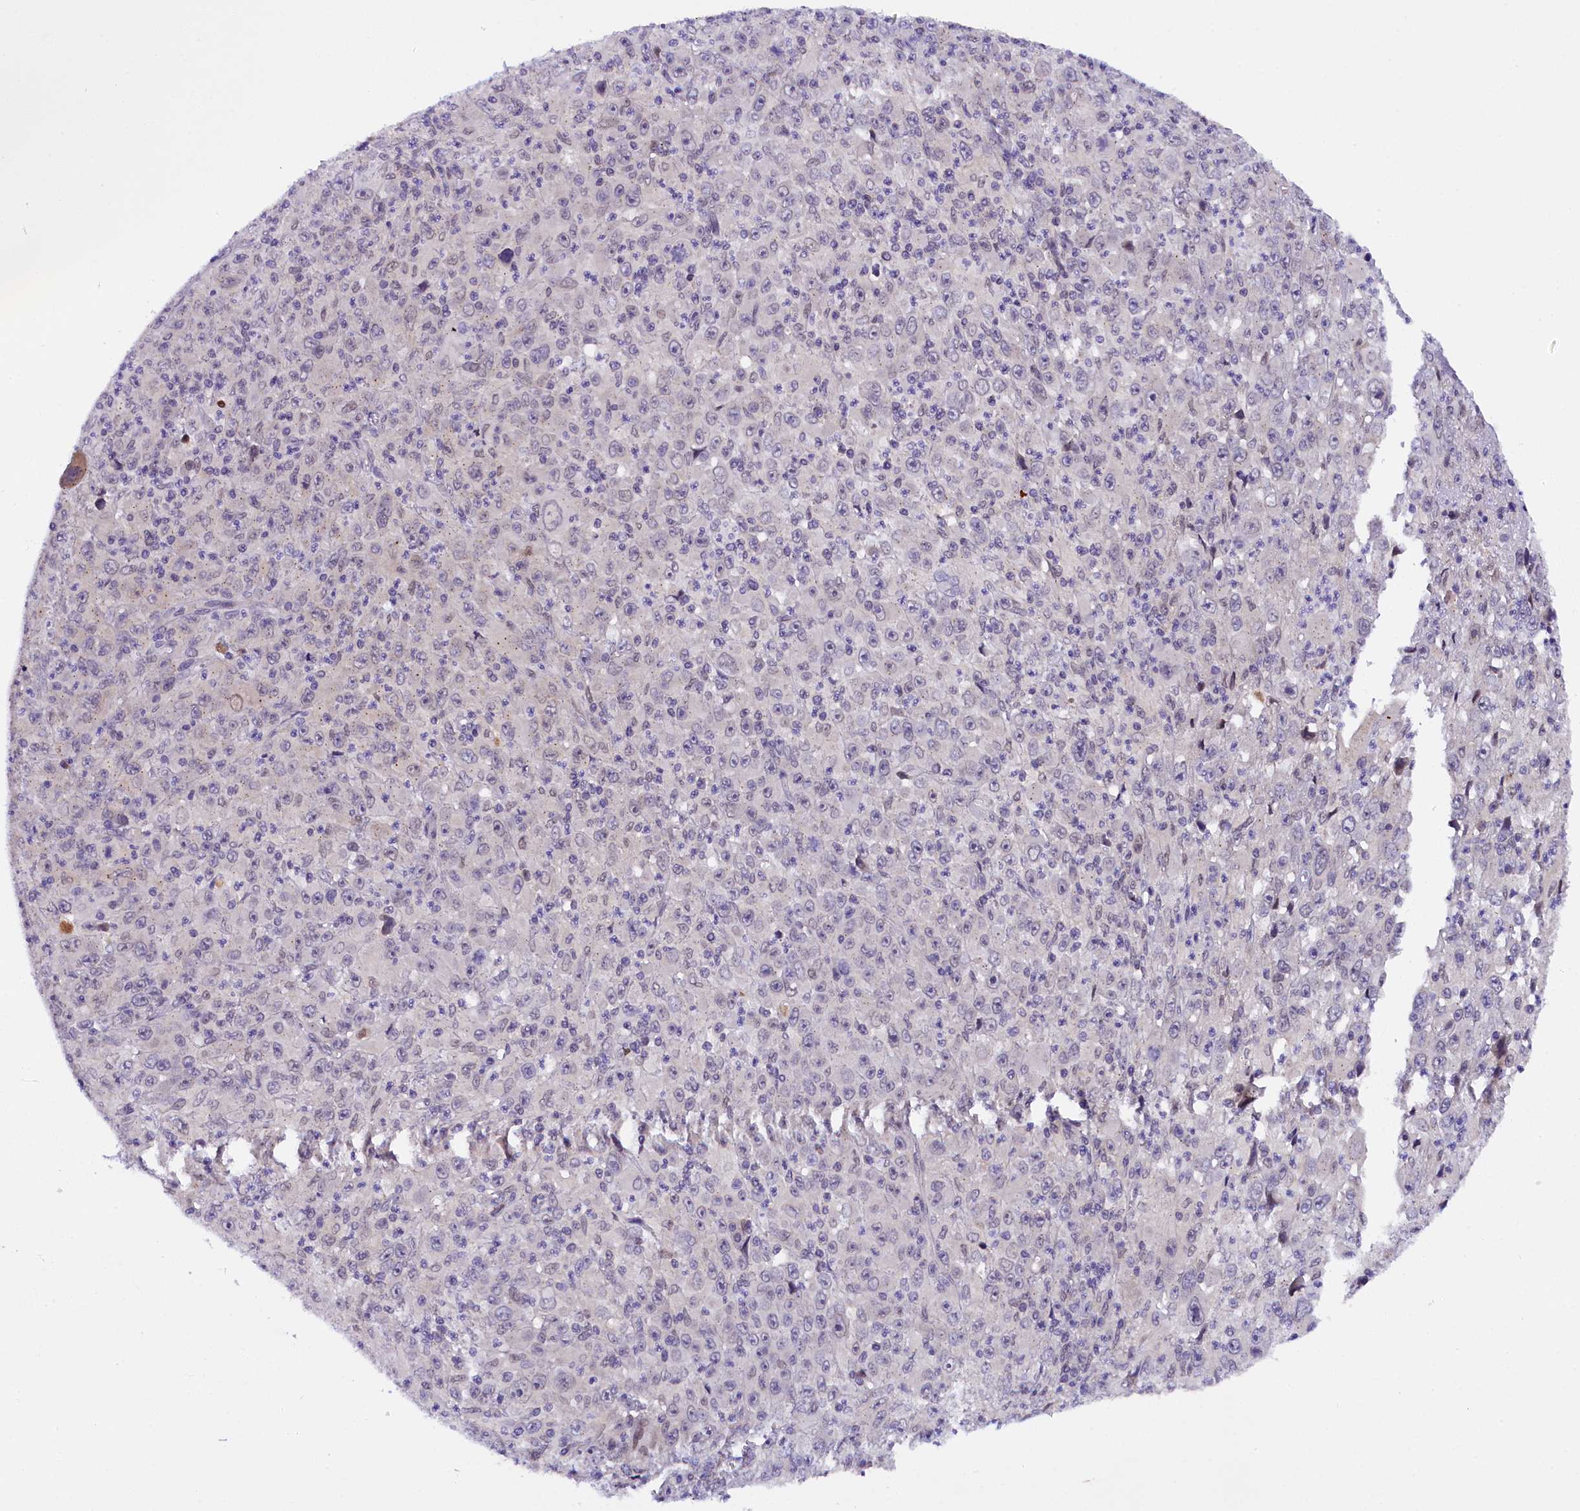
{"staining": {"intensity": "negative", "quantity": "none", "location": "none"}, "tissue": "melanoma", "cell_type": "Tumor cells", "image_type": "cancer", "snomed": [{"axis": "morphology", "description": "Malignant melanoma, Metastatic site"}, {"axis": "topography", "description": "Skin"}], "caption": "Malignant melanoma (metastatic site) was stained to show a protein in brown. There is no significant positivity in tumor cells.", "gene": "IQCN", "patient": {"sex": "female", "age": 56}}